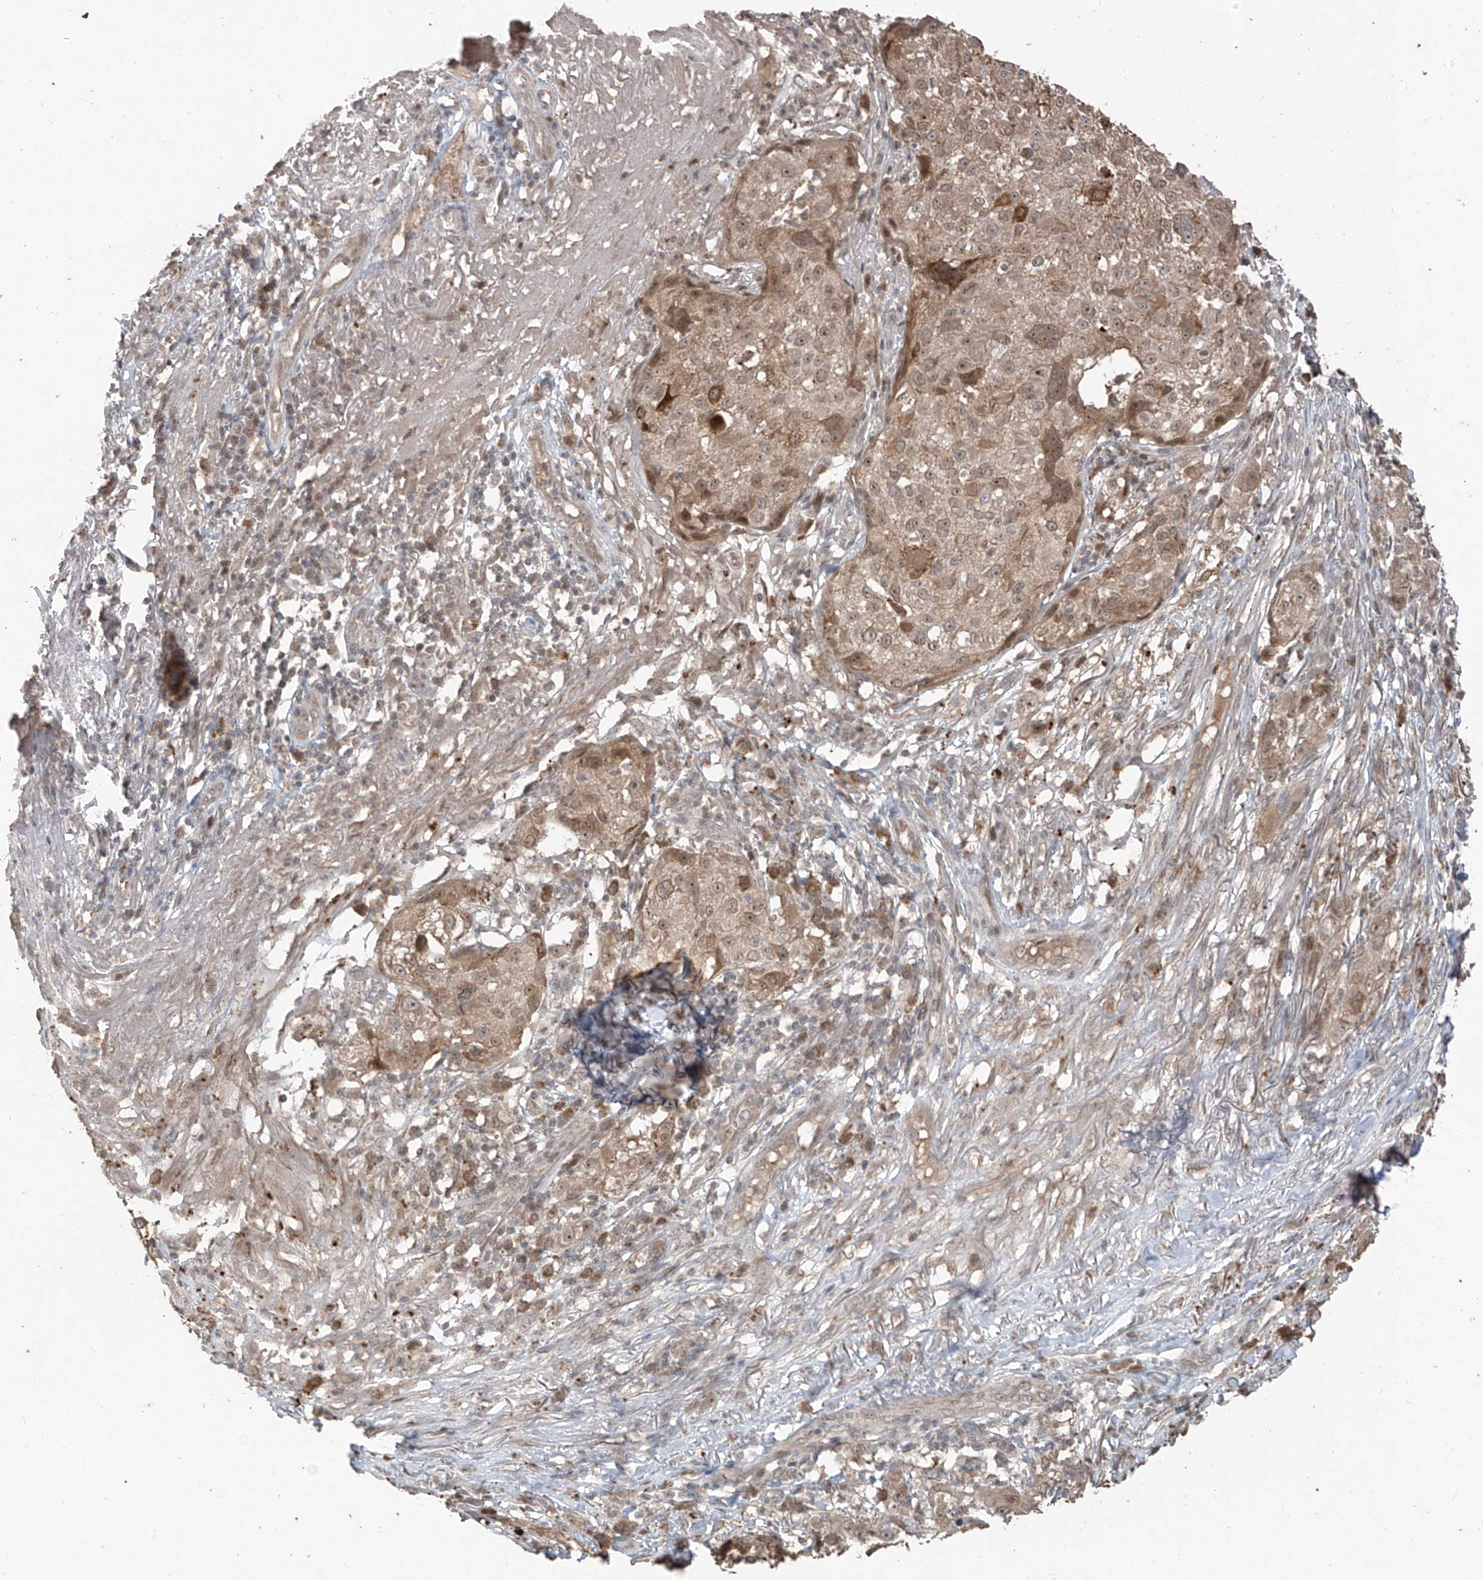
{"staining": {"intensity": "weak", "quantity": ">75%", "location": "cytoplasmic/membranous,nuclear"}, "tissue": "melanoma", "cell_type": "Tumor cells", "image_type": "cancer", "snomed": [{"axis": "morphology", "description": "Necrosis, NOS"}, {"axis": "morphology", "description": "Malignant melanoma, NOS"}, {"axis": "topography", "description": "Skin"}], "caption": "Protein staining exhibits weak cytoplasmic/membranous and nuclear staining in approximately >75% of tumor cells in malignant melanoma.", "gene": "COLGALT2", "patient": {"sex": "female", "age": 87}}